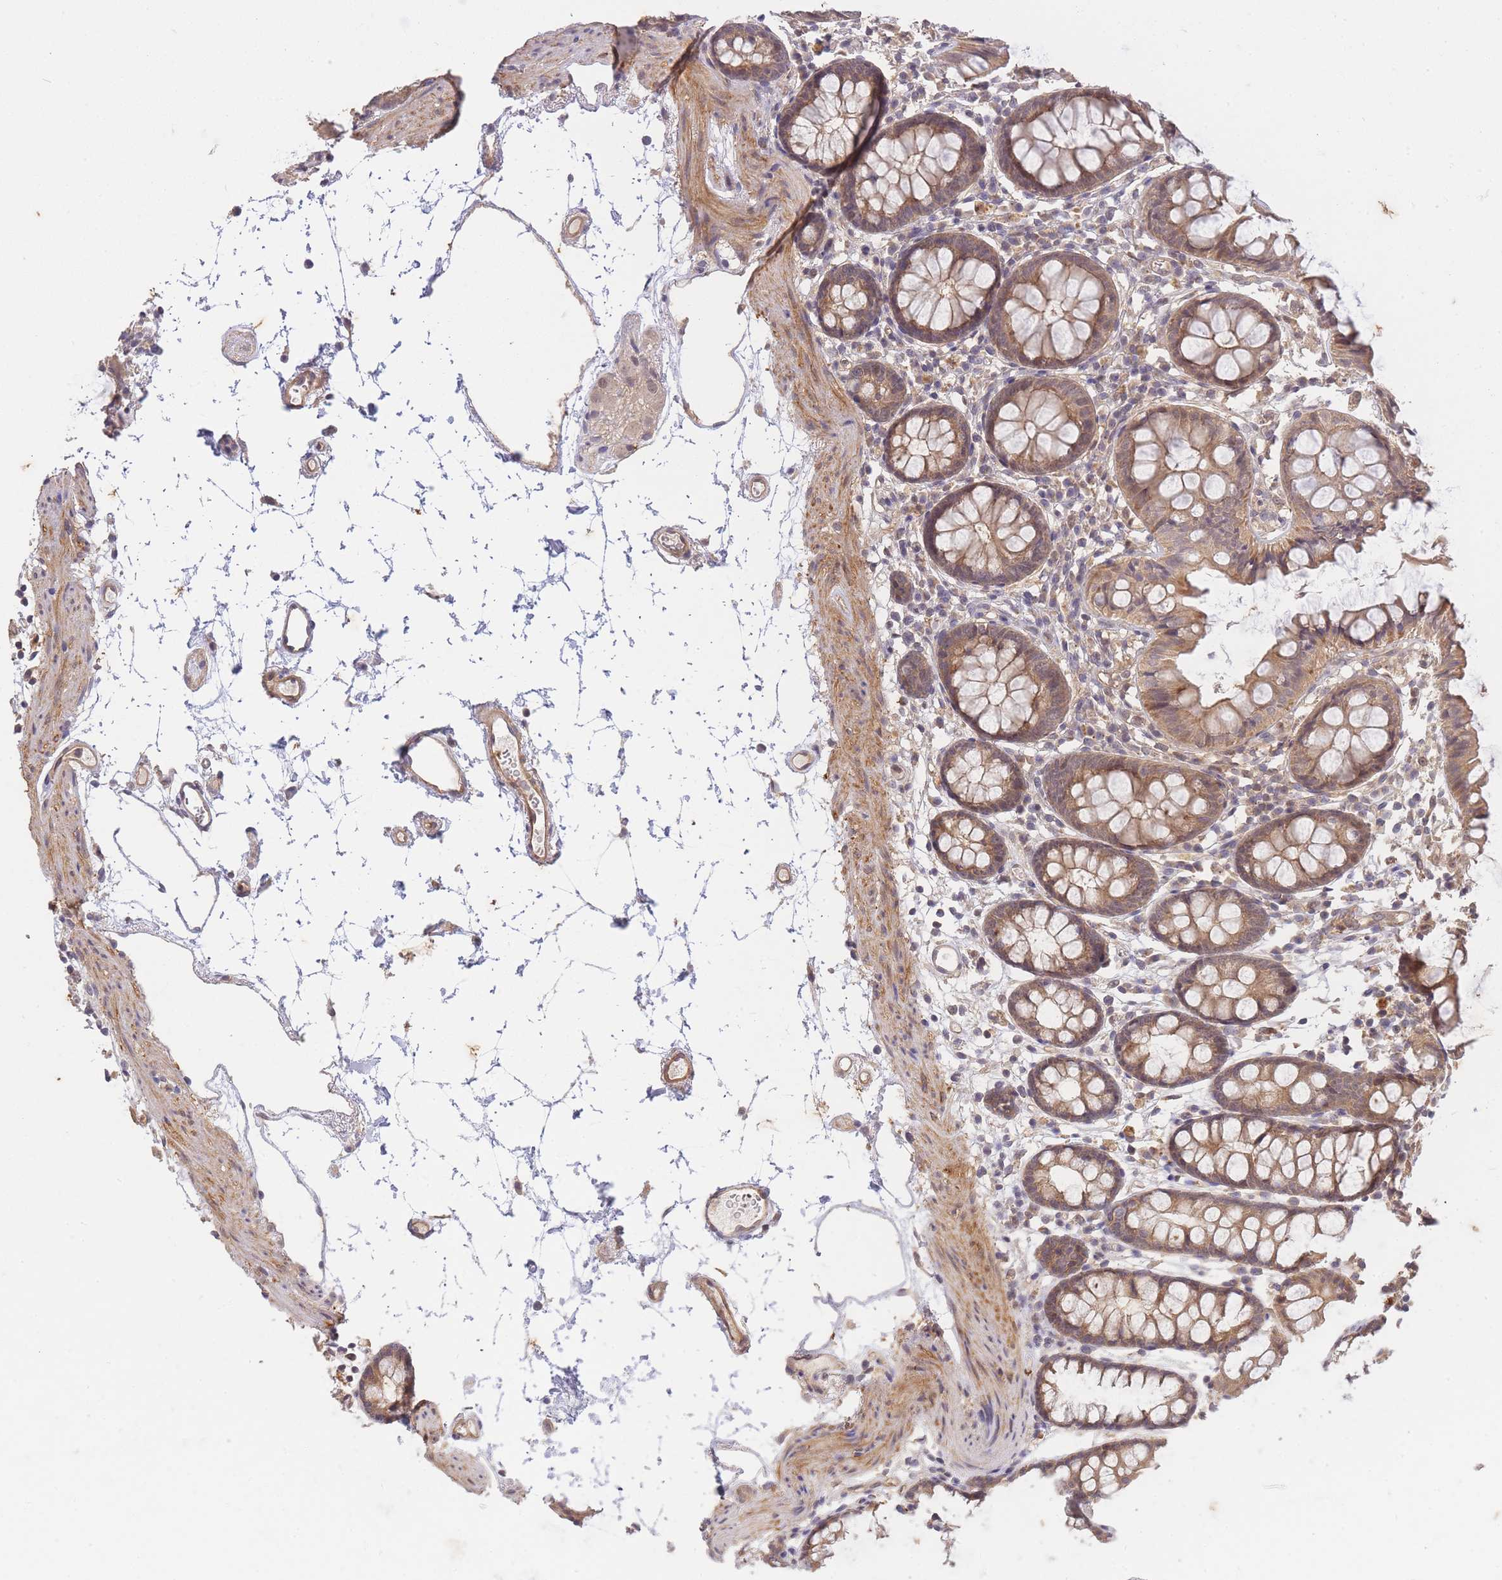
{"staining": {"intensity": "moderate", "quantity": ">75%", "location": "cytoplasmic/membranous"}, "tissue": "colon", "cell_type": "Endothelial cells", "image_type": "normal", "snomed": [{"axis": "morphology", "description": "Normal tissue, NOS"}, {"axis": "topography", "description": "Colon"}], "caption": "IHC histopathology image of normal colon: human colon stained using IHC demonstrates medium levels of moderate protein expression localized specifically in the cytoplasmic/membranous of endothelial cells, appearing as a cytoplasmic/membranous brown color.", "gene": "ST8SIA4", "patient": {"sex": "female", "age": 84}}